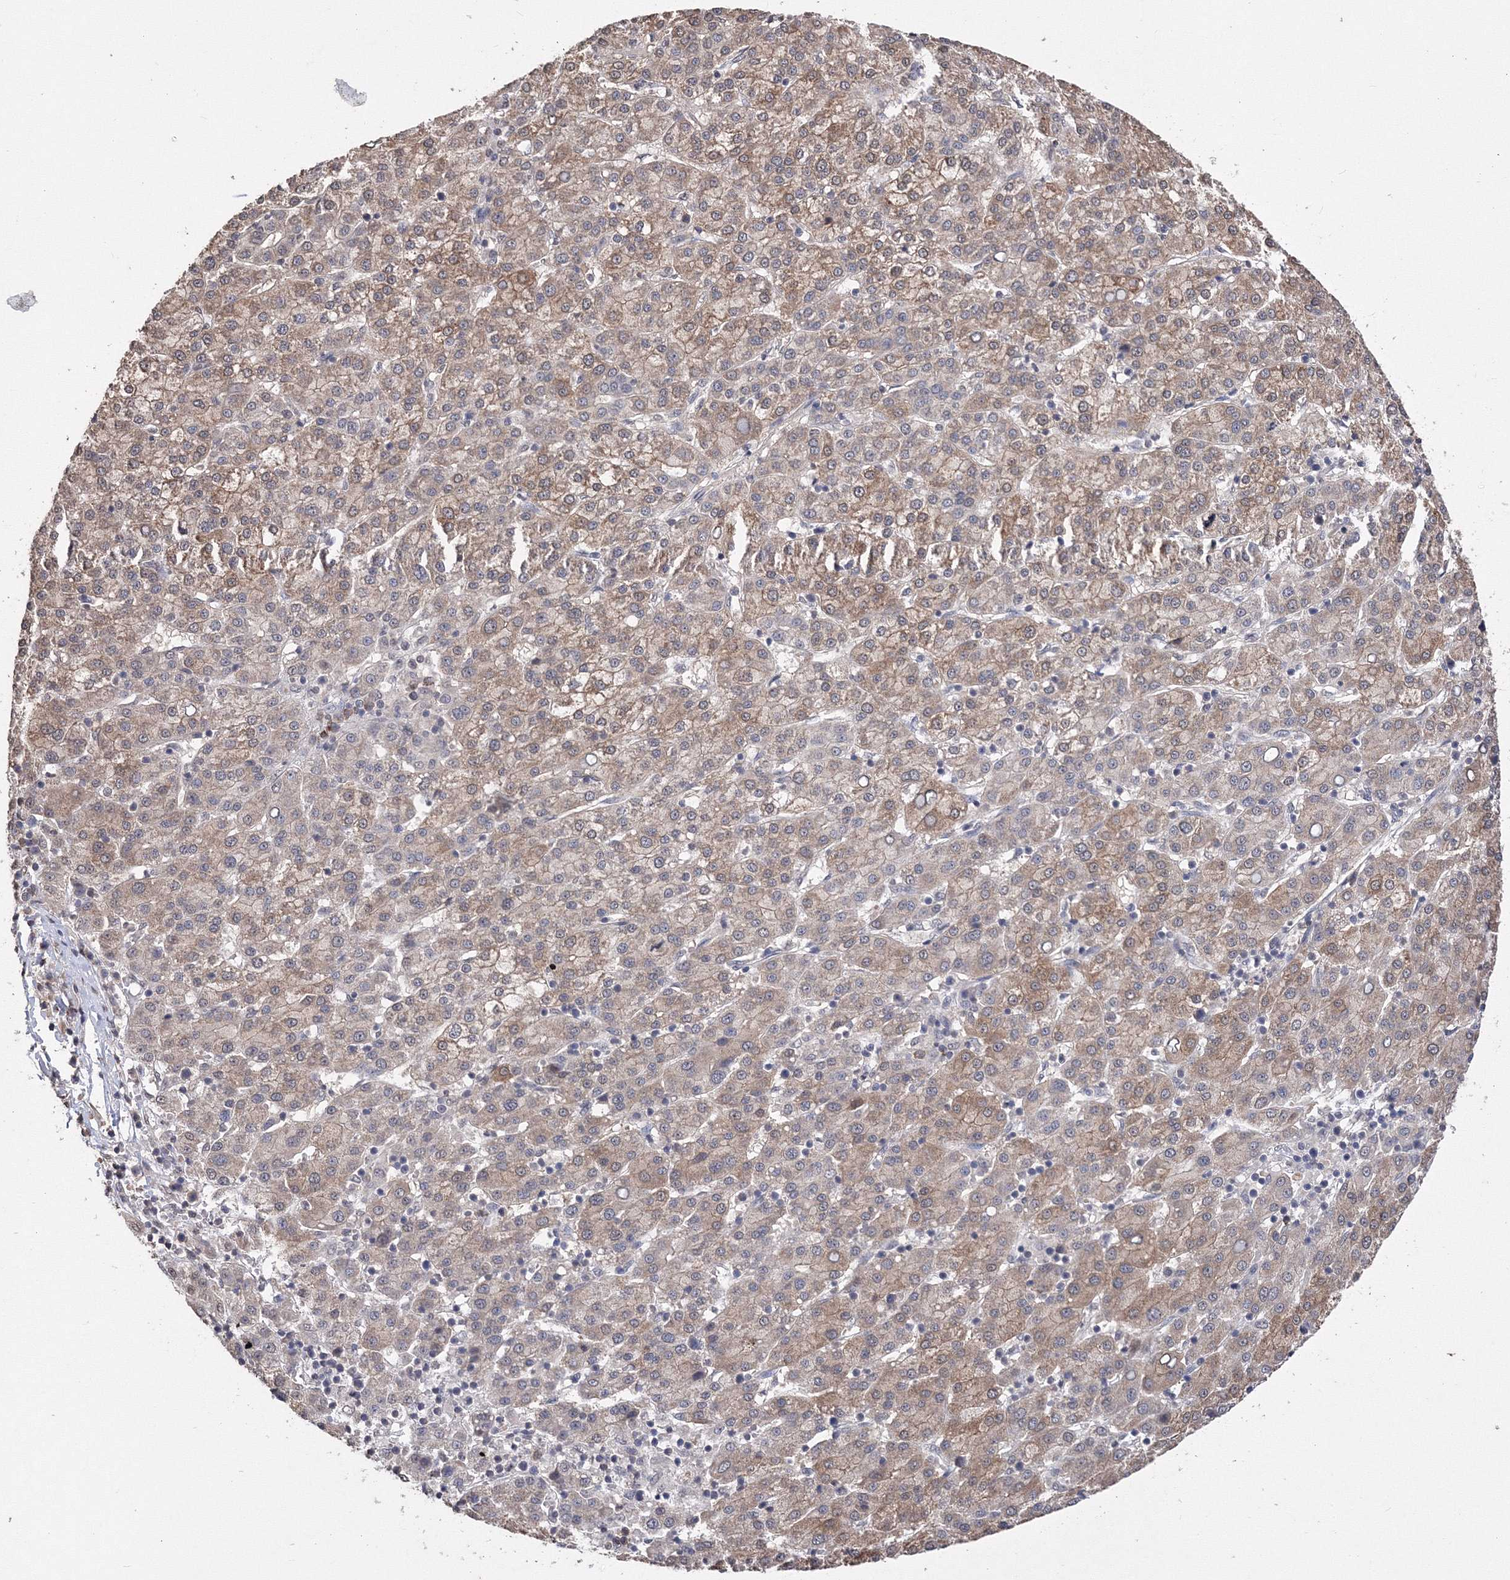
{"staining": {"intensity": "moderate", "quantity": ">75%", "location": "cytoplasmic/membranous"}, "tissue": "liver cancer", "cell_type": "Tumor cells", "image_type": "cancer", "snomed": [{"axis": "morphology", "description": "Carcinoma, Hepatocellular, NOS"}, {"axis": "topography", "description": "Liver"}], "caption": "DAB (3,3'-diaminobenzidine) immunohistochemical staining of liver cancer exhibits moderate cytoplasmic/membranous protein expression in approximately >75% of tumor cells.", "gene": "GPN1", "patient": {"sex": "female", "age": 58}}